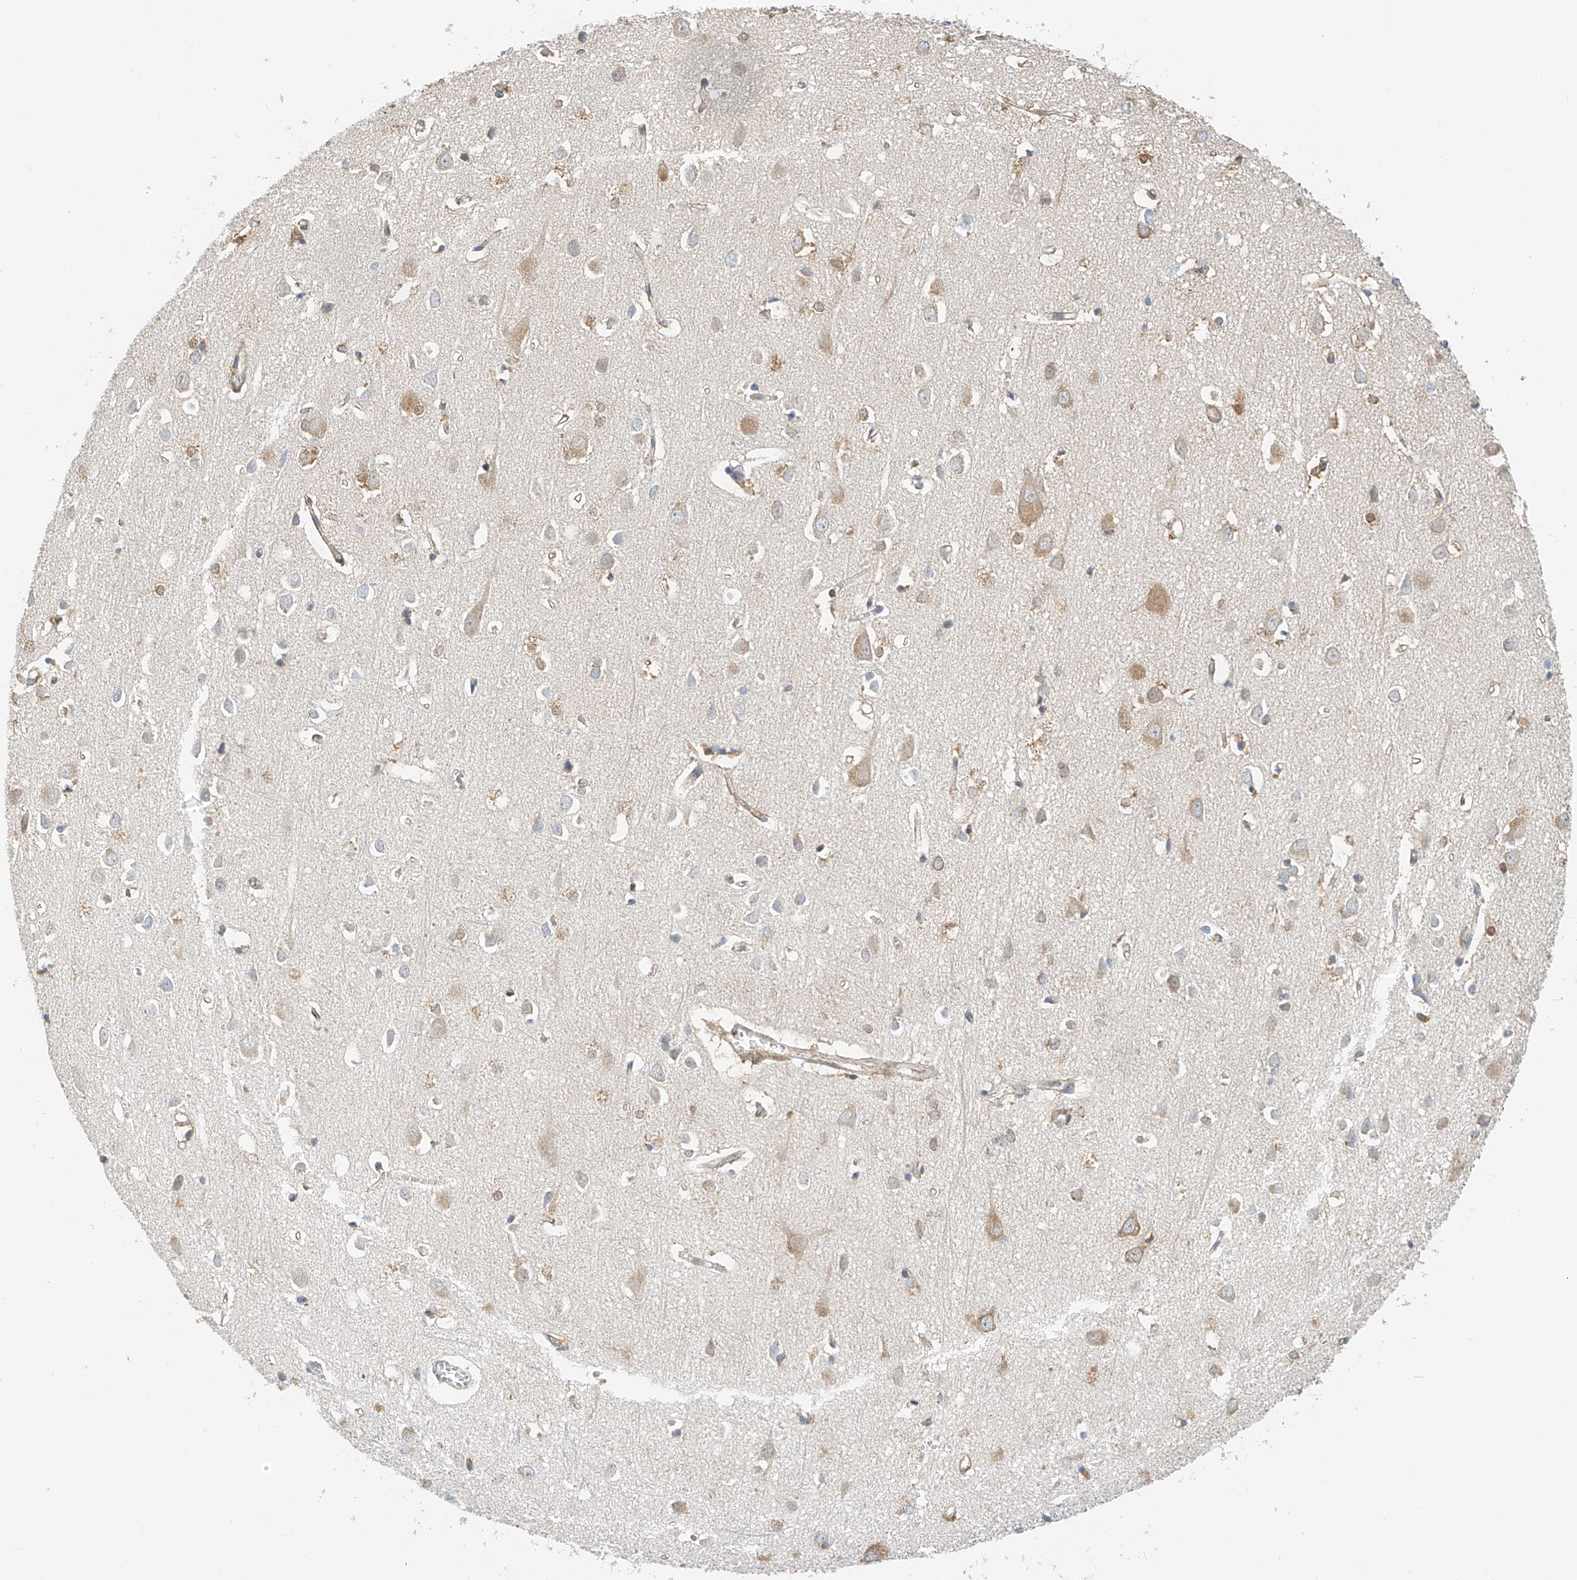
{"staining": {"intensity": "weak", "quantity": ">75%", "location": "cytoplasmic/membranous"}, "tissue": "cerebral cortex", "cell_type": "Endothelial cells", "image_type": "normal", "snomed": [{"axis": "morphology", "description": "Normal tissue, NOS"}, {"axis": "topography", "description": "Cerebral cortex"}], "caption": "Immunohistochemistry photomicrograph of unremarkable cerebral cortex stained for a protein (brown), which shows low levels of weak cytoplasmic/membranous expression in approximately >75% of endothelial cells.", "gene": "PPA2", "patient": {"sex": "female", "age": 64}}